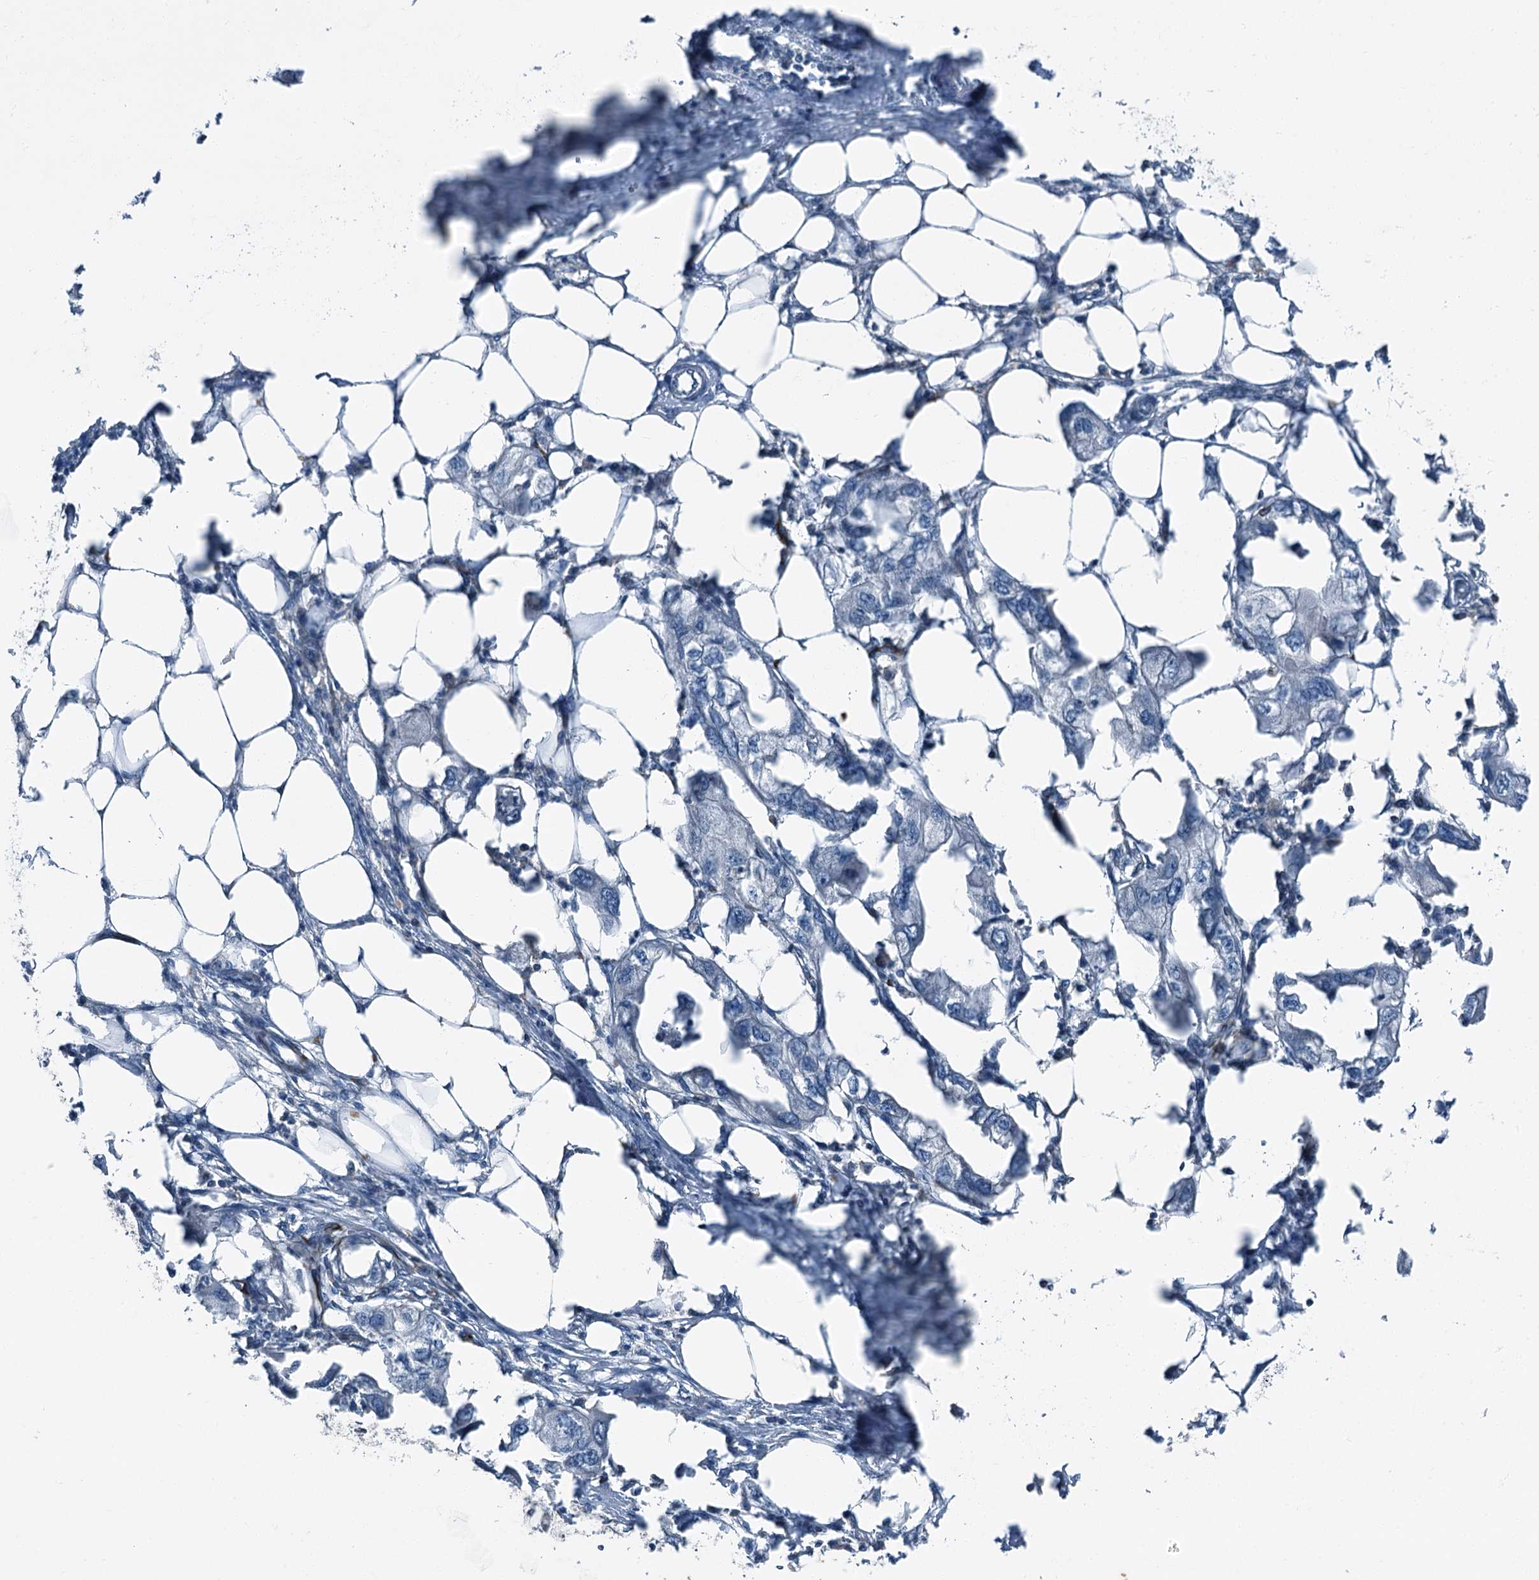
{"staining": {"intensity": "negative", "quantity": "none", "location": "none"}, "tissue": "endometrial cancer", "cell_type": "Tumor cells", "image_type": "cancer", "snomed": [{"axis": "morphology", "description": "Adenocarcinoma, NOS"}, {"axis": "morphology", "description": "Adenocarcinoma, metastatic, NOS"}, {"axis": "topography", "description": "Adipose tissue"}, {"axis": "topography", "description": "Endometrium"}], "caption": "There is no significant staining in tumor cells of endometrial cancer.", "gene": "AXL", "patient": {"sex": "female", "age": 67}}